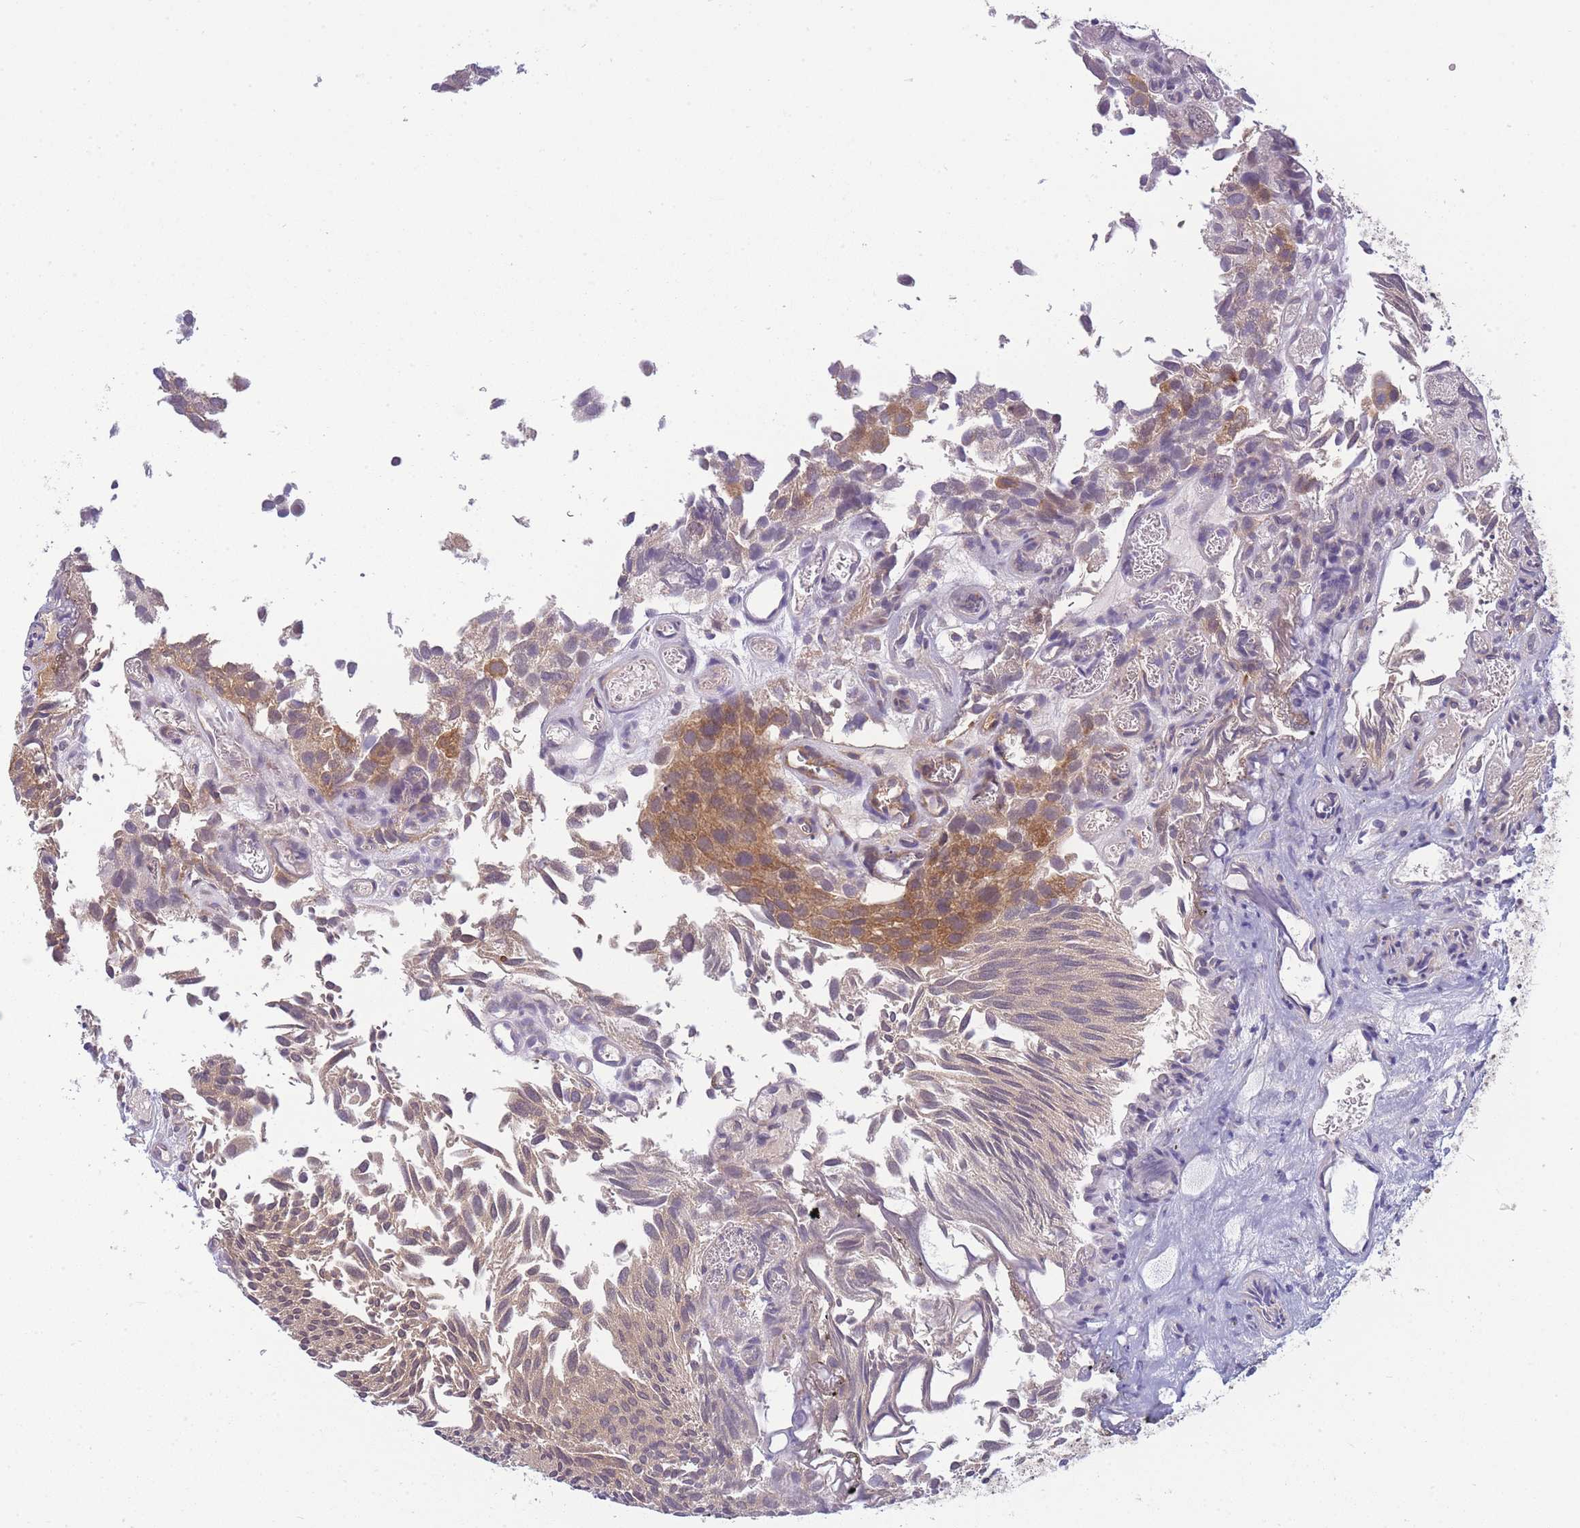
{"staining": {"intensity": "moderate", "quantity": "25%-75%", "location": "cytoplasmic/membranous"}, "tissue": "urothelial cancer", "cell_type": "Tumor cells", "image_type": "cancer", "snomed": [{"axis": "morphology", "description": "Urothelial carcinoma, Low grade"}, {"axis": "topography", "description": "Urinary bladder"}], "caption": "Immunohistochemistry of urothelial carcinoma (low-grade) displays medium levels of moderate cytoplasmic/membranous staining in approximately 25%-75% of tumor cells.", "gene": "PFDN6", "patient": {"sex": "male", "age": 88}}